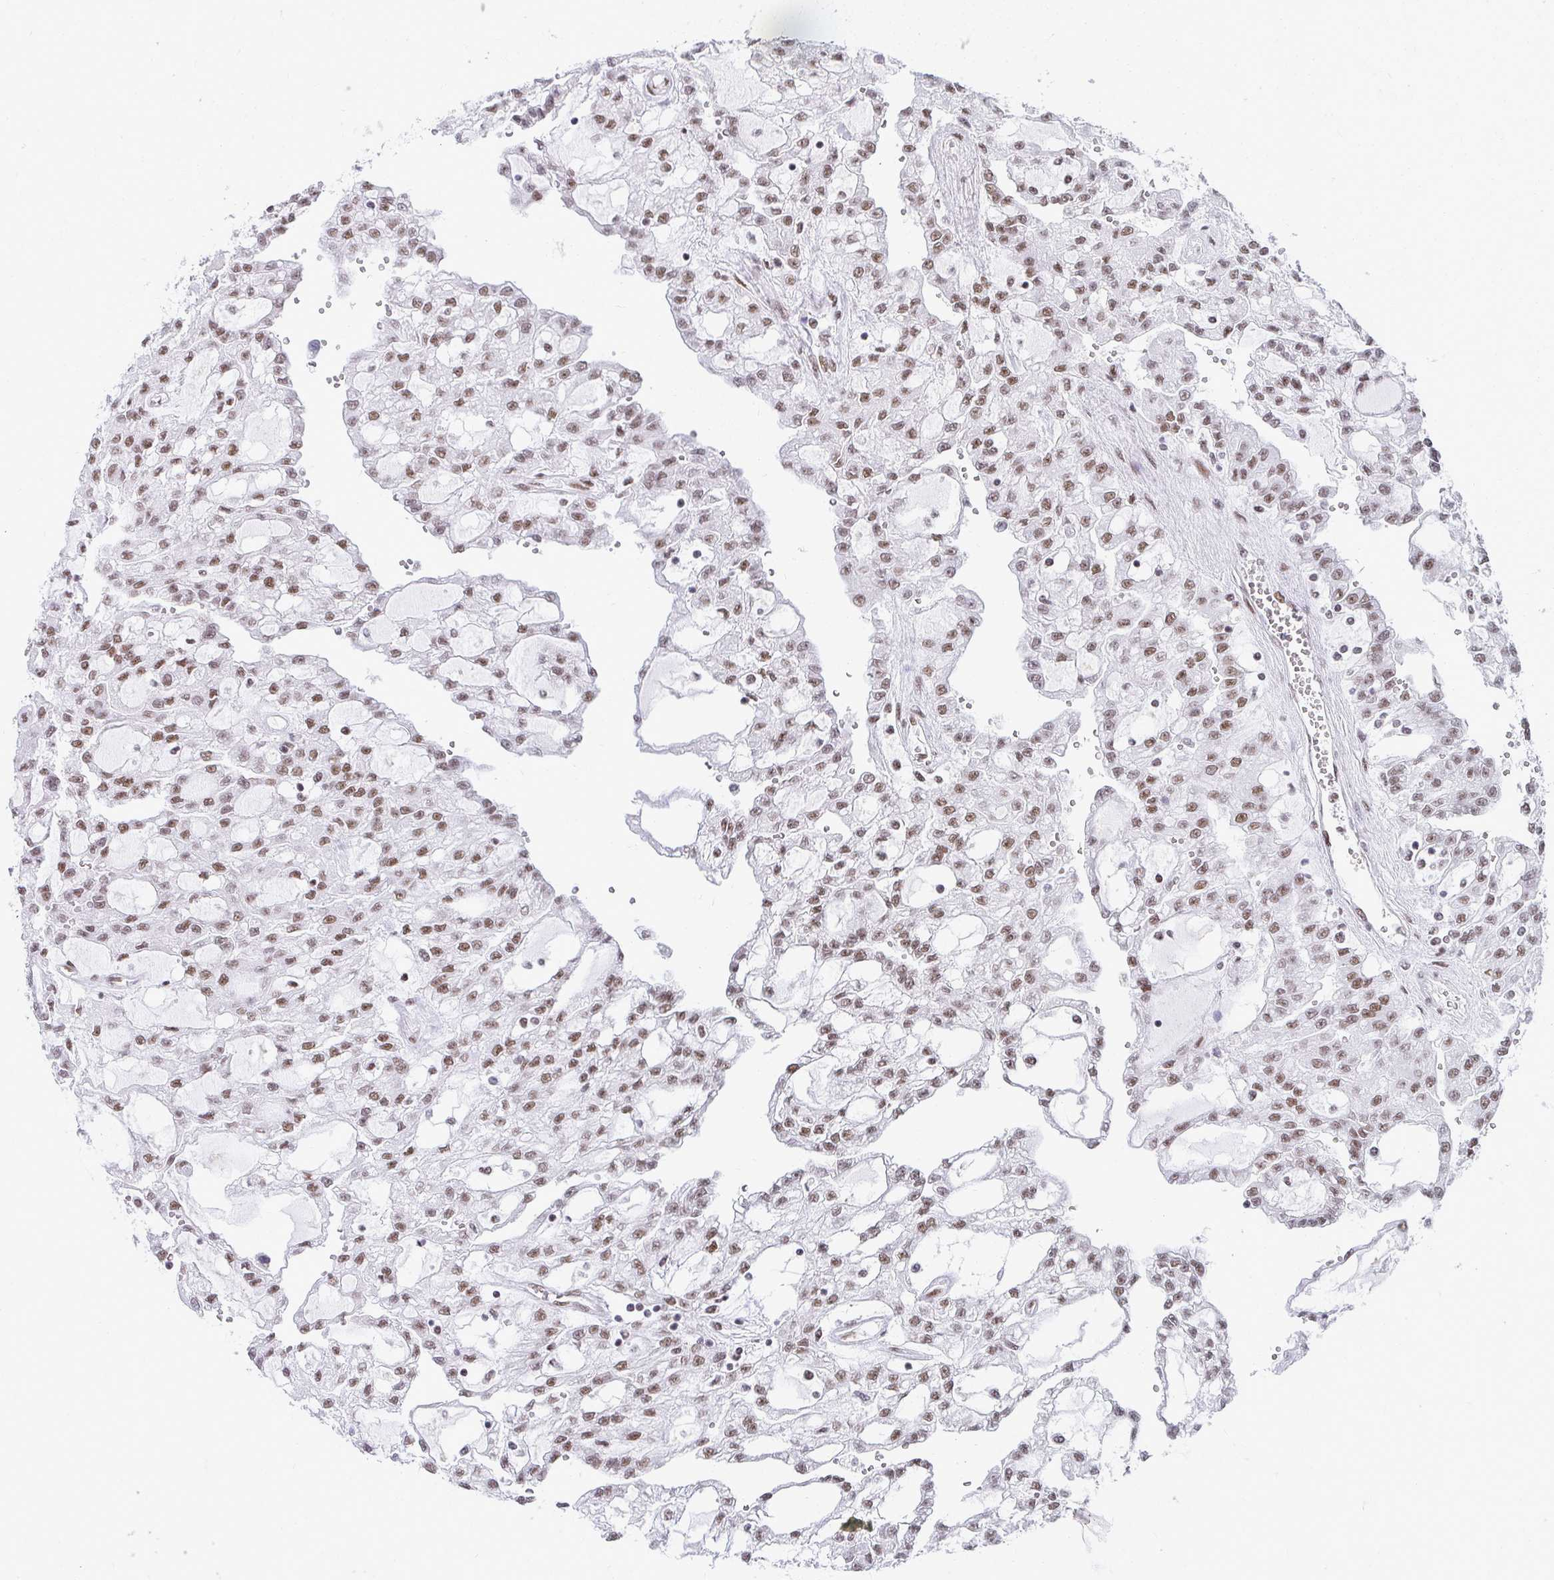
{"staining": {"intensity": "moderate", "quantity": ">75%", "location": "nuclear"}, "tissue": "renal cancer", "cell_type": "Tumor cells", "image_type": "cancer", "snomed": [{"axis": "morphology", "description": "Adenocarcinoma, NOS"}, {"axis": "topography", "description": "Kidney"}], "caption": "Brown immunohistochemical staining in human renal cancer demonstrates moderate nuclear staining in about >75% of tumor cells.", "gene": "CREBBP", "patient": {"sex": "male", "age": 63}}